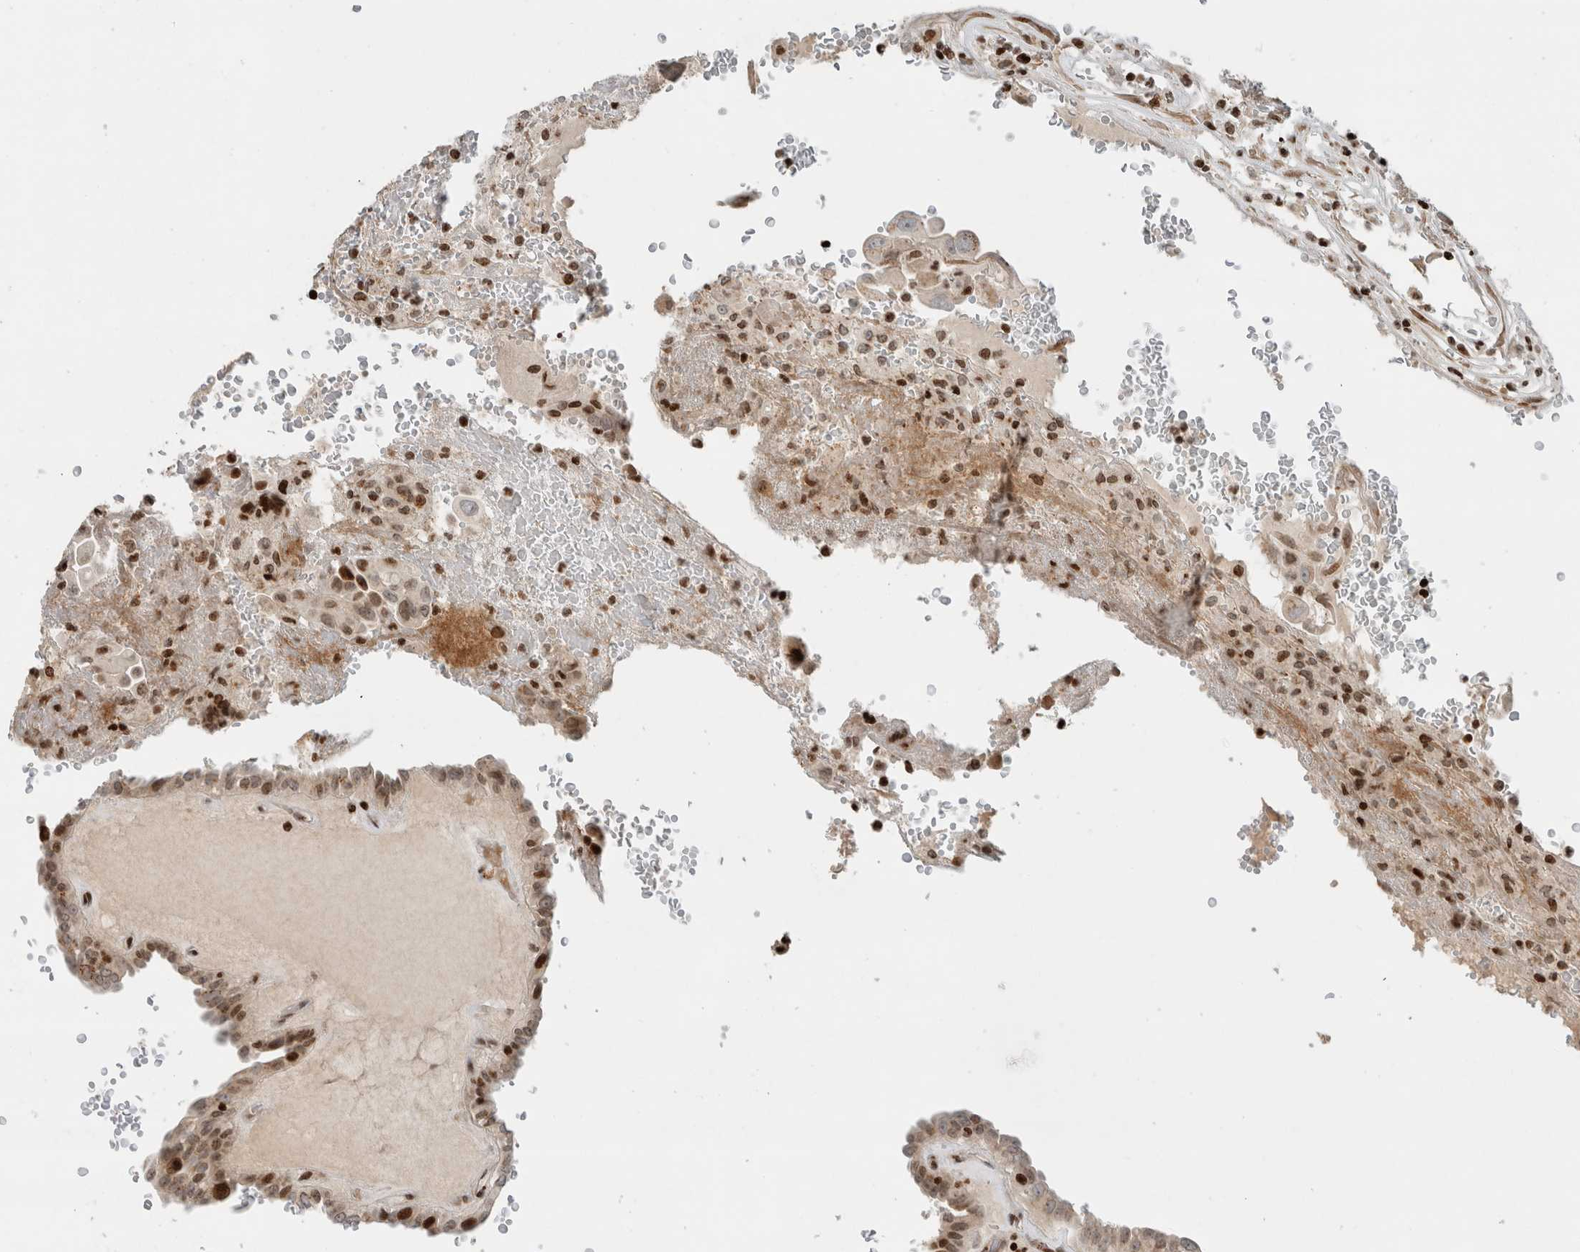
{"staining": {"intensity": "moderate", "quantity": "25%-75%", "location": "nuclear"}, "tissue": "thyroid cancer", "cell_type": "Tumor cells", "image_type": "cancer", "snomed": [{"axis": "morphology", "description": "Papillary adenocarcinoma, NOS"}, {"axis": "topography", "description": "Thyroid gland"}], "caption": "The micrograph displays staining of papillary adenocarcinoma (thyroid), revealing moderate nuclear protein expression (brown color) within tumor cells. Using DAB (brown) and hematoxylin (blue) stains, captured at high magnification using brightfield microscopy.", "gene": "GINS4", "patient": {"sex": "male", "age": 77}}